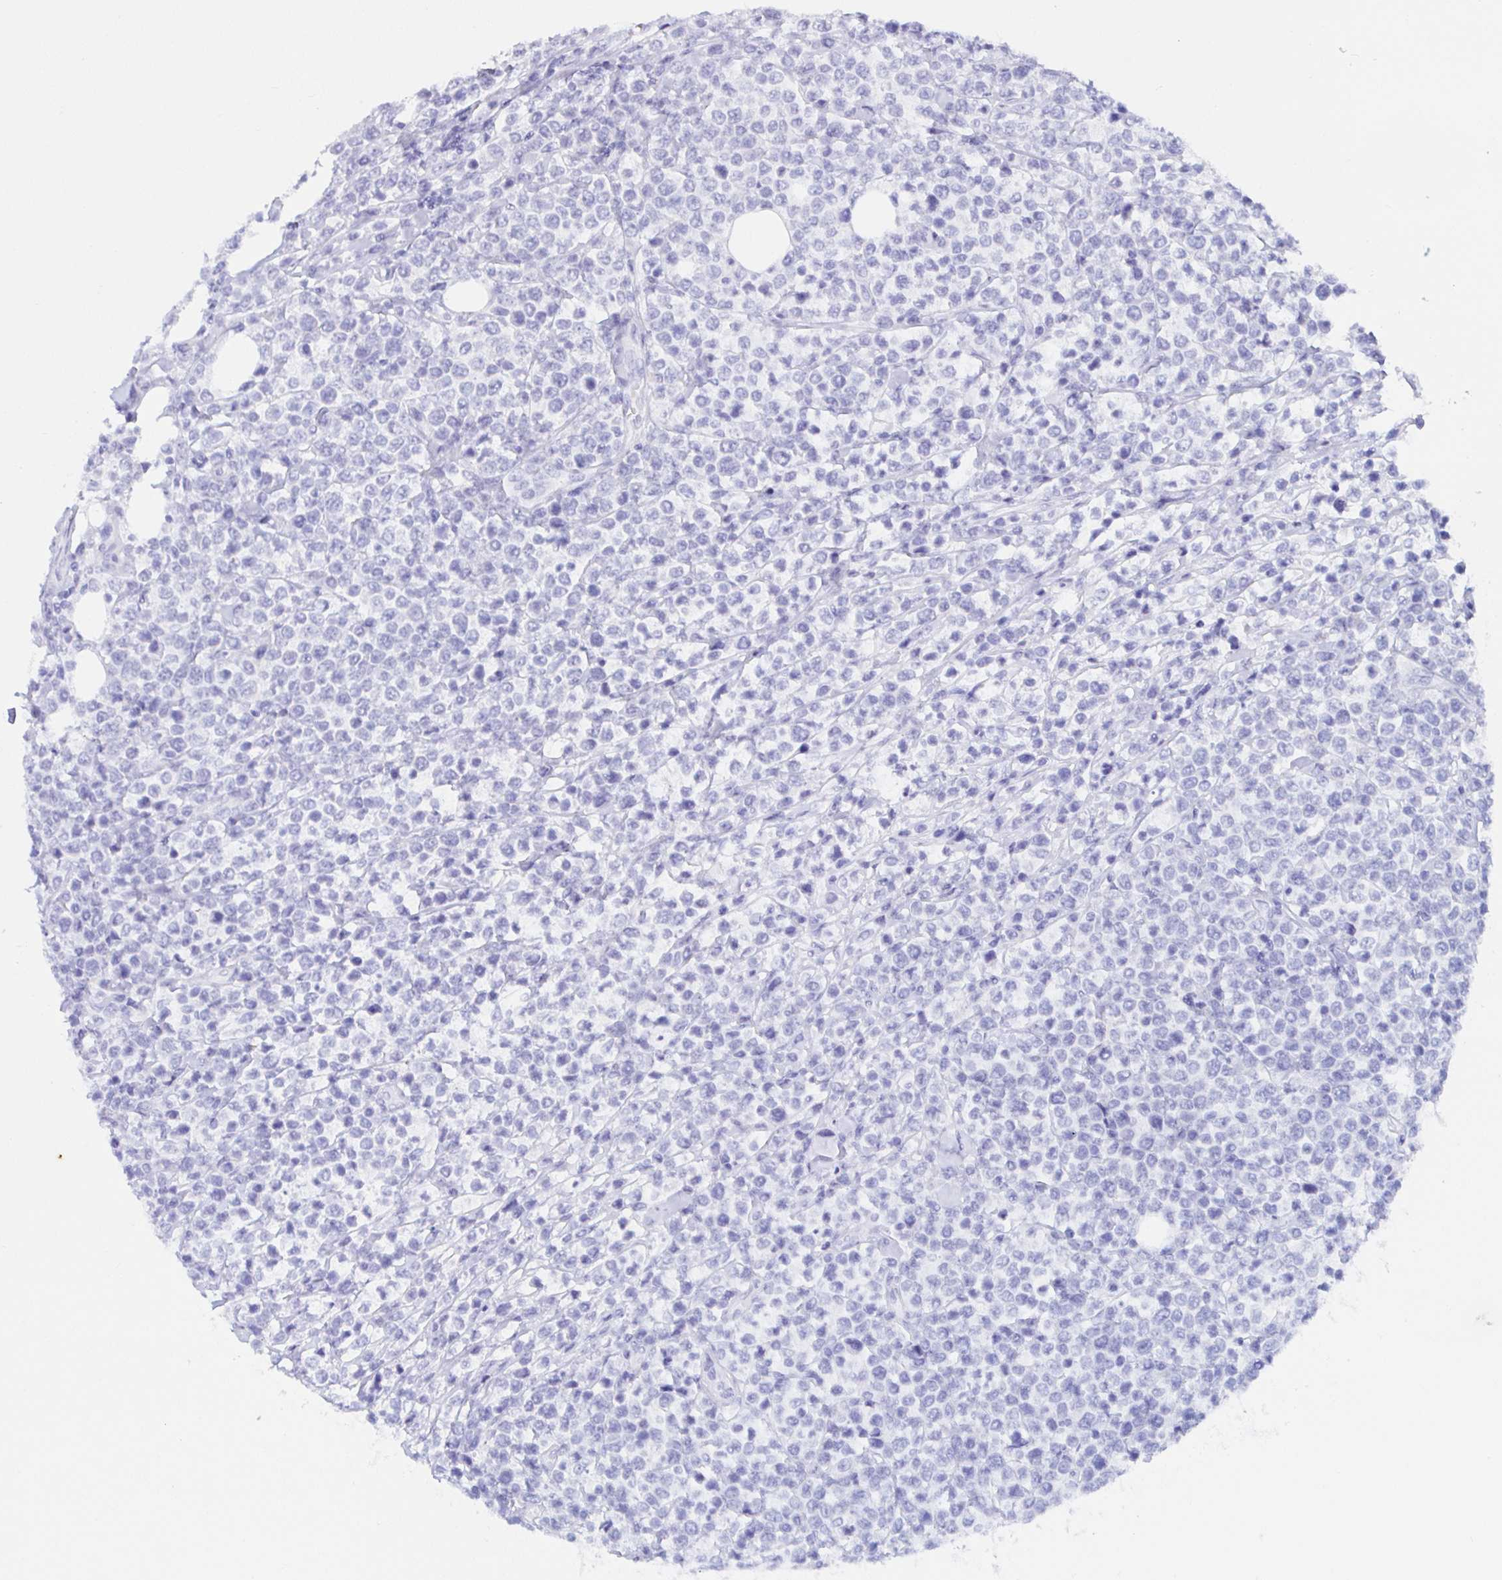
{"staining": {"intensity": "negative", "quantity": "none", "location": "none"}, "tissue": "lymphoma", "cell_type": "Tumor cells", "image_type": "cancer", "snomed": [{"axis": "morphology", "description": "Malignant lymphoma, non-Hodgkin's type, High grade"}, {"axis": "topography", "description": "Soft tissue"}], "caption": "High magnification brightfield microscopy of lymphoma stained with DAB (3,3'-diaminobenzidine) (brown) and counterstained with hematoxylin (blue): tumor cells show no significant positivity.", "gene": "SAA4", "patient": {"sex": "female", "age": 56}}